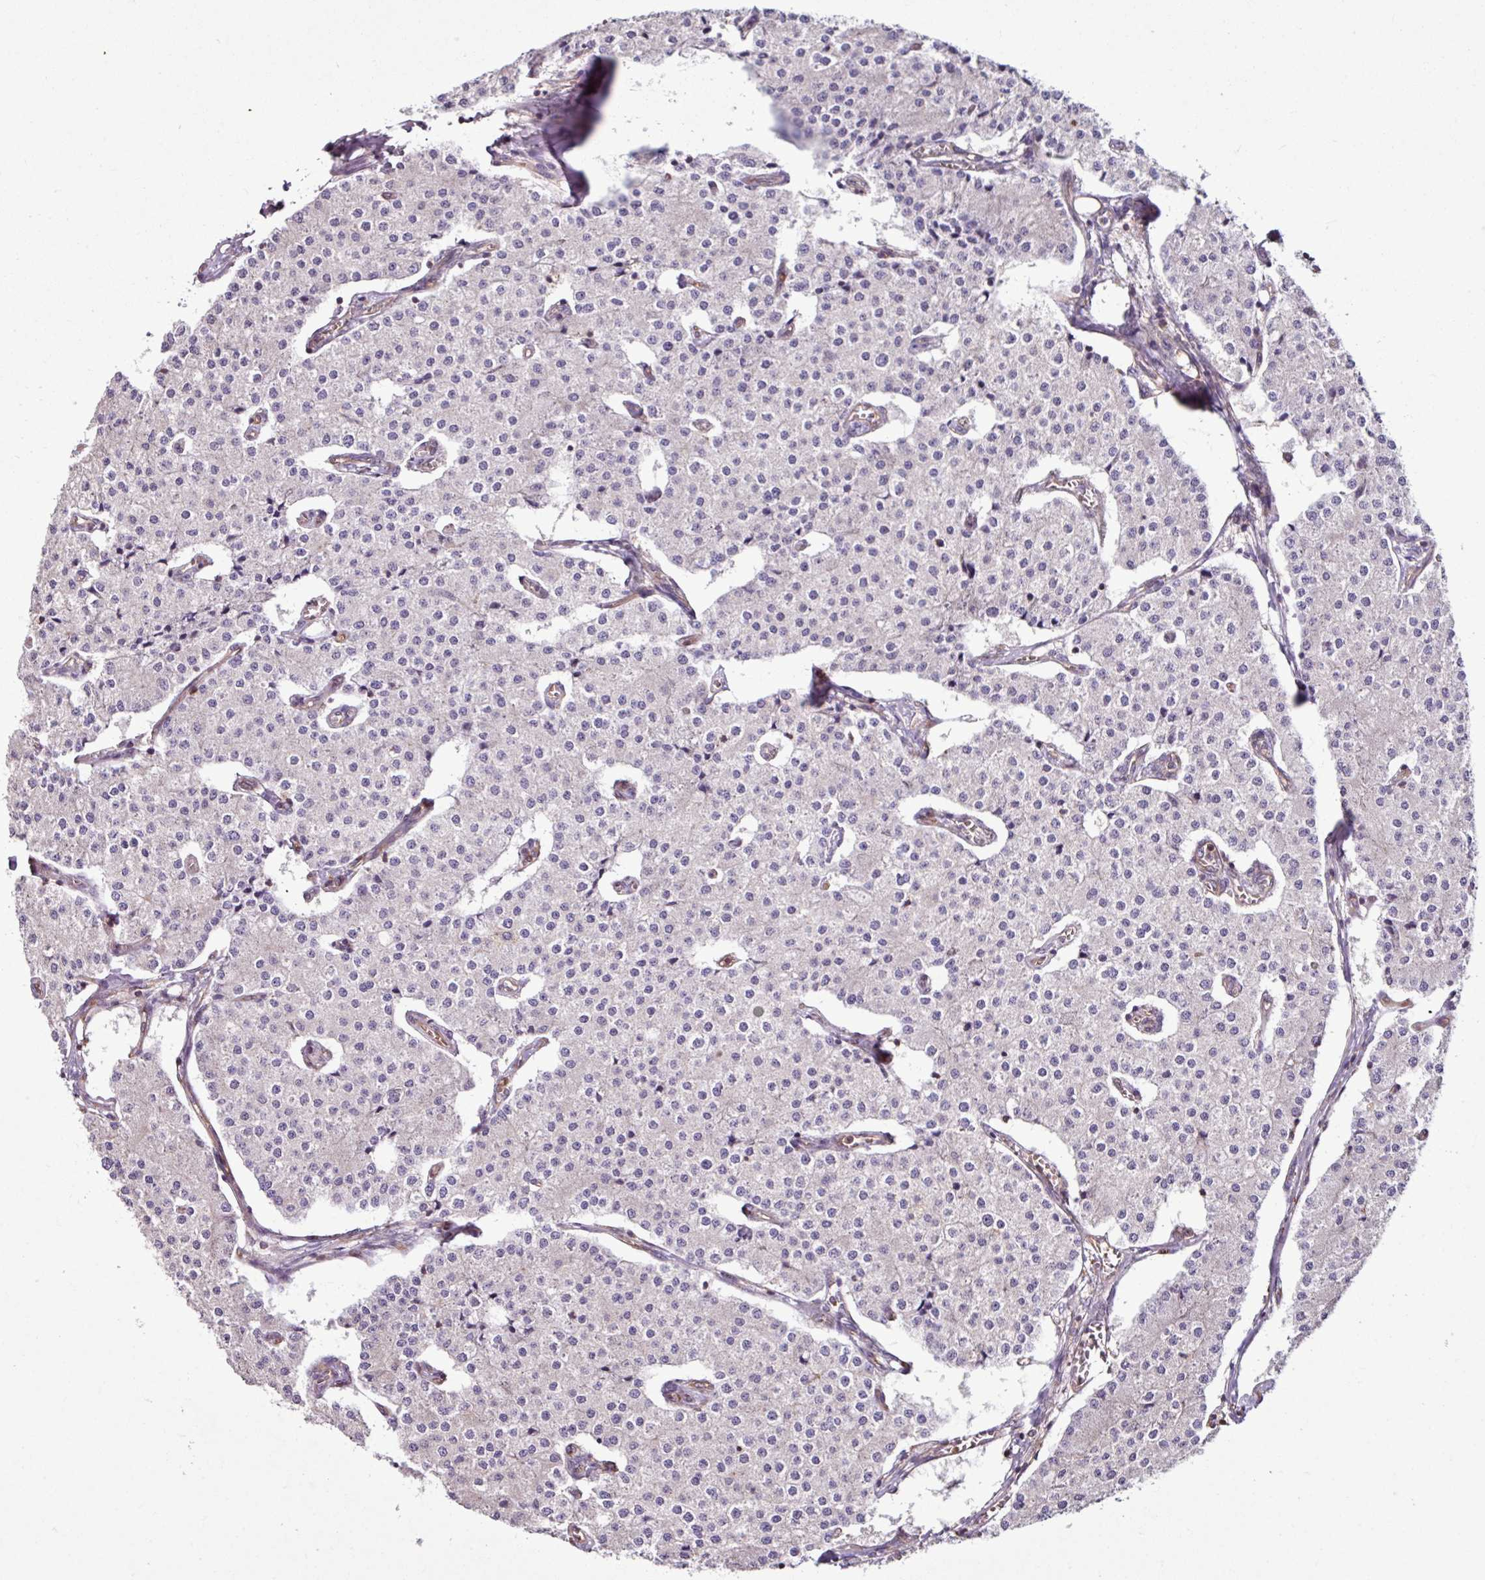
{"staining": {"intensity": "negative", "quantity": "none", "location": "none"}, "tissue": "carcinoid", "cell_type": "Tumor cells", "image_type": "cancer", "snomed": [{"axis": "morphology", "description": "Carcinoid, malignant, NOS"}, {"axis": "topography", "description": "Colon"}], "caption": "Immunohistochemistry histopathology image of carcinoid stained for a protein (brown), which demonstrates no expression in tumor cells.", "gene": "ZNF106", "patient": {"sex": "female", "age": 52}}